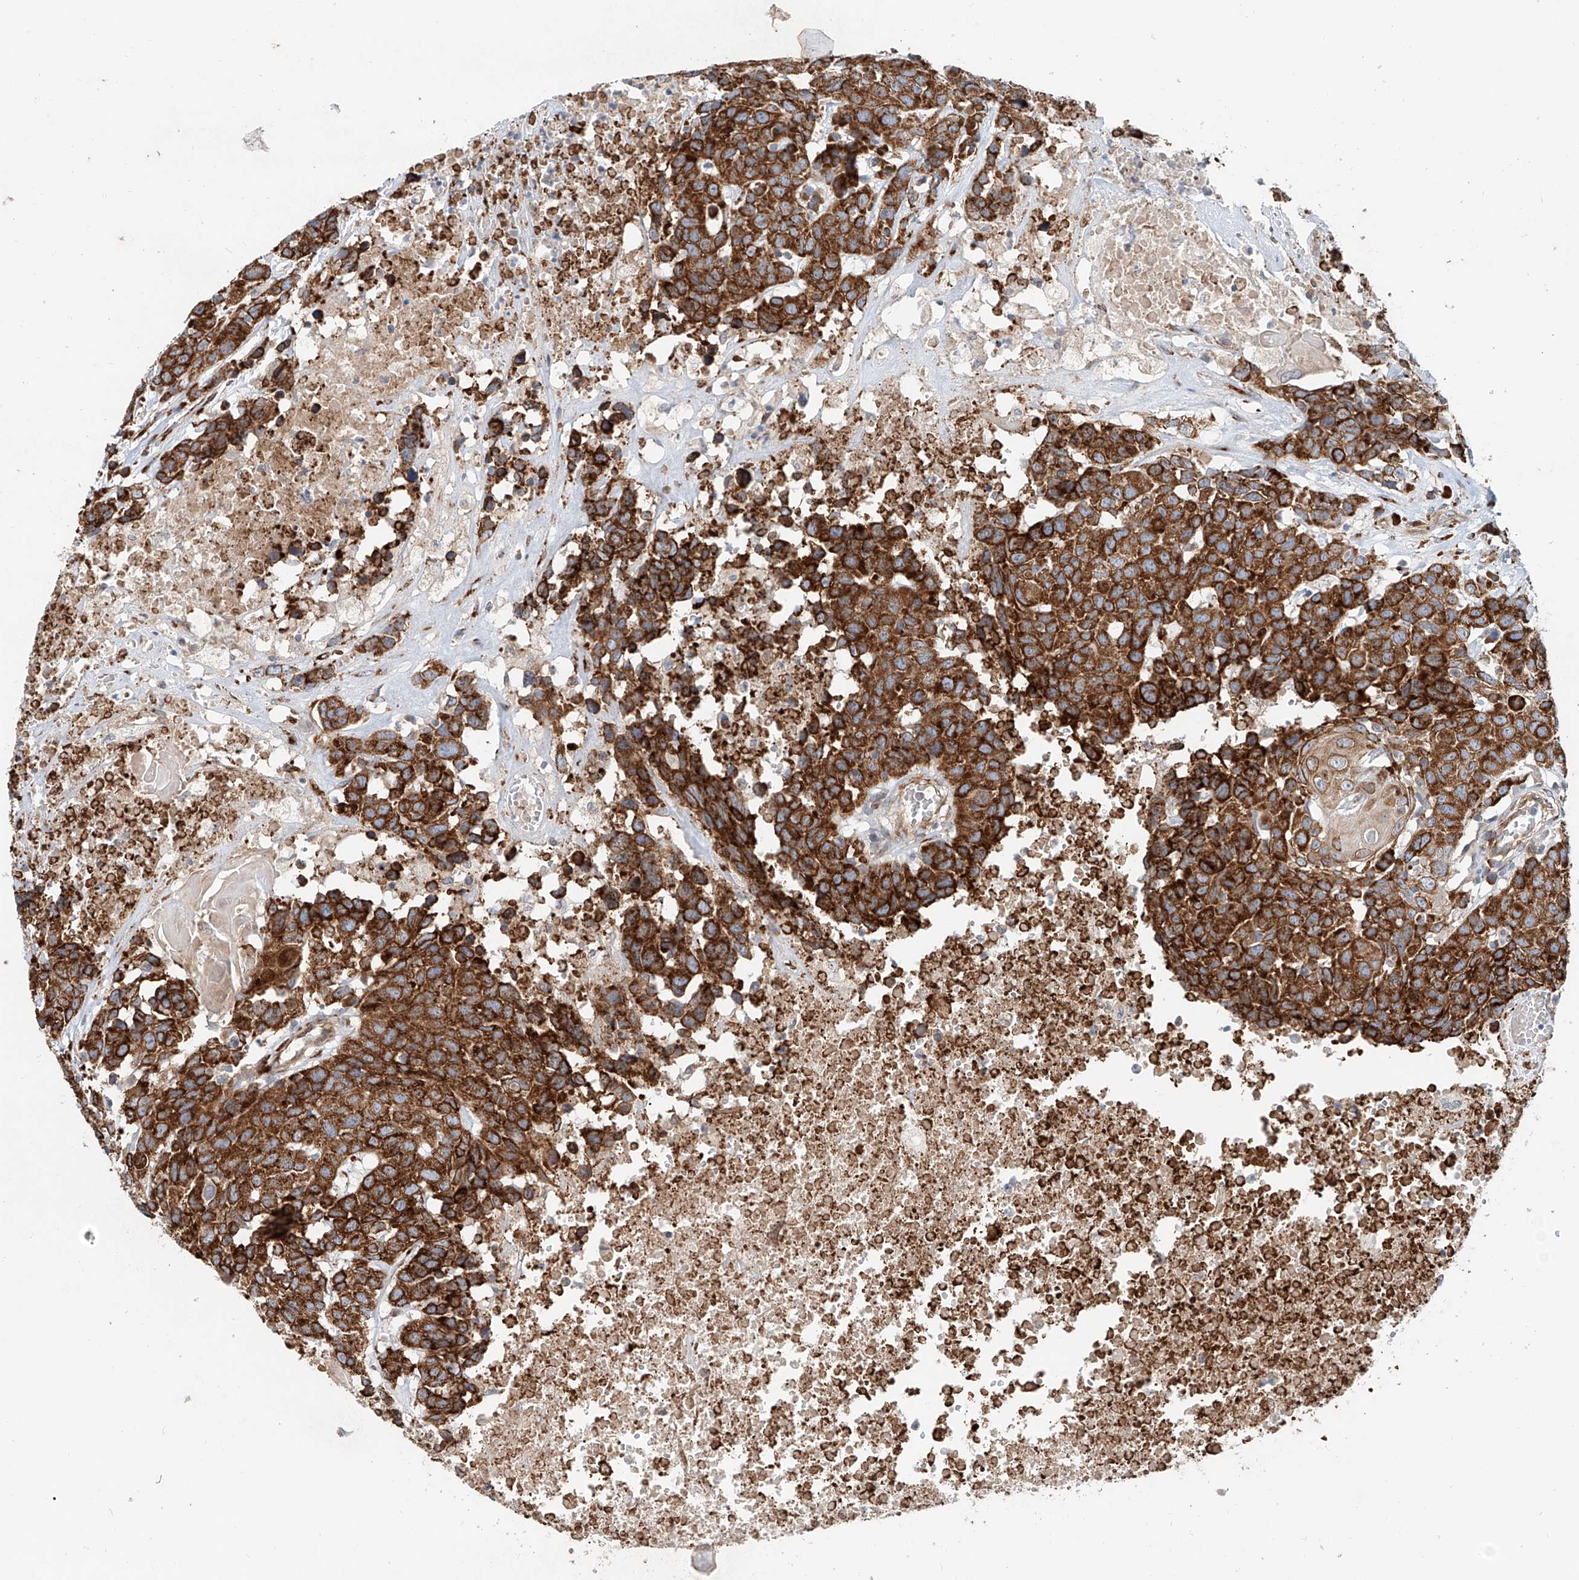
{"staining": {"intensity": "strong", "quantity": ">75%", "location": "cytoplasmic/membranous"}, "tissue": "head and neck cancer", "cell_type": "Tumor cells", "image_type": "cancer", "snomed": [{"axis": "morphology", "description": "Squamous cell carcinoma, NOS"}, {"axis": "topography", "description": "Head-Neck"}], "caption": "Immunohistochemistry of human head and neck cancer reveals high levels of strong cytoplasmic/membranous expression in about >75% of tumor cells.", "gene": "SNAP29", "patient": {"sex": "male", "age": 66}}